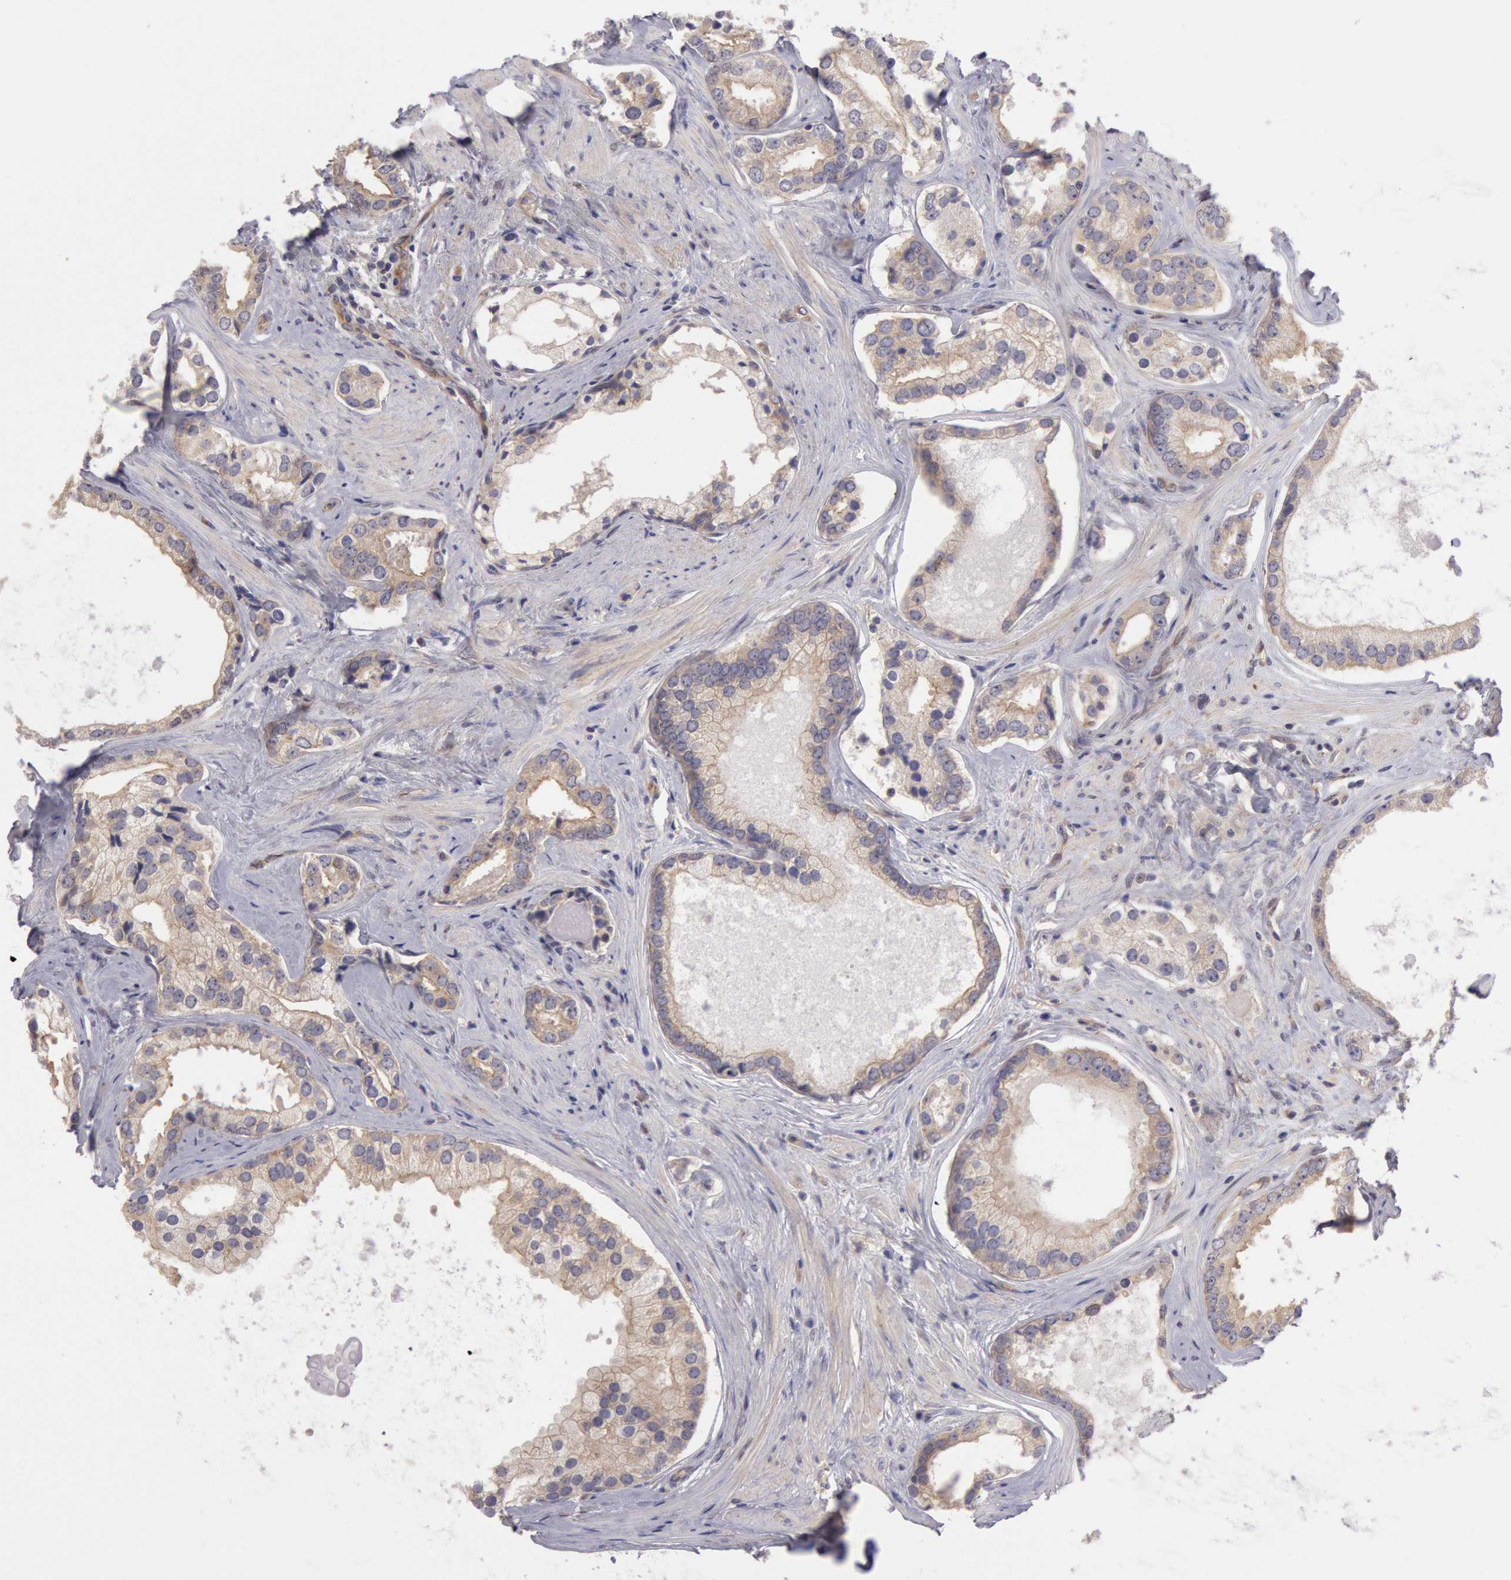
{"staining": {"intensity": "negative", "quantity": "none", "location": "none"}, "tissue": "prostate cancer", "cell_type": "Tumor cells", "image_type": "cancer", "snomed": [{"axis": "morphology", "description": "Adenocarcinoma, Medium grade"}, {"axis": "topography", "description": "Prostate"}], "caption": "Immunohistochemistry (IHC) of prostate cancer demonstrates no staining in tumor cells.", "gene": "AMOTL1", "patient": {"sex": "male", "age": 70}}